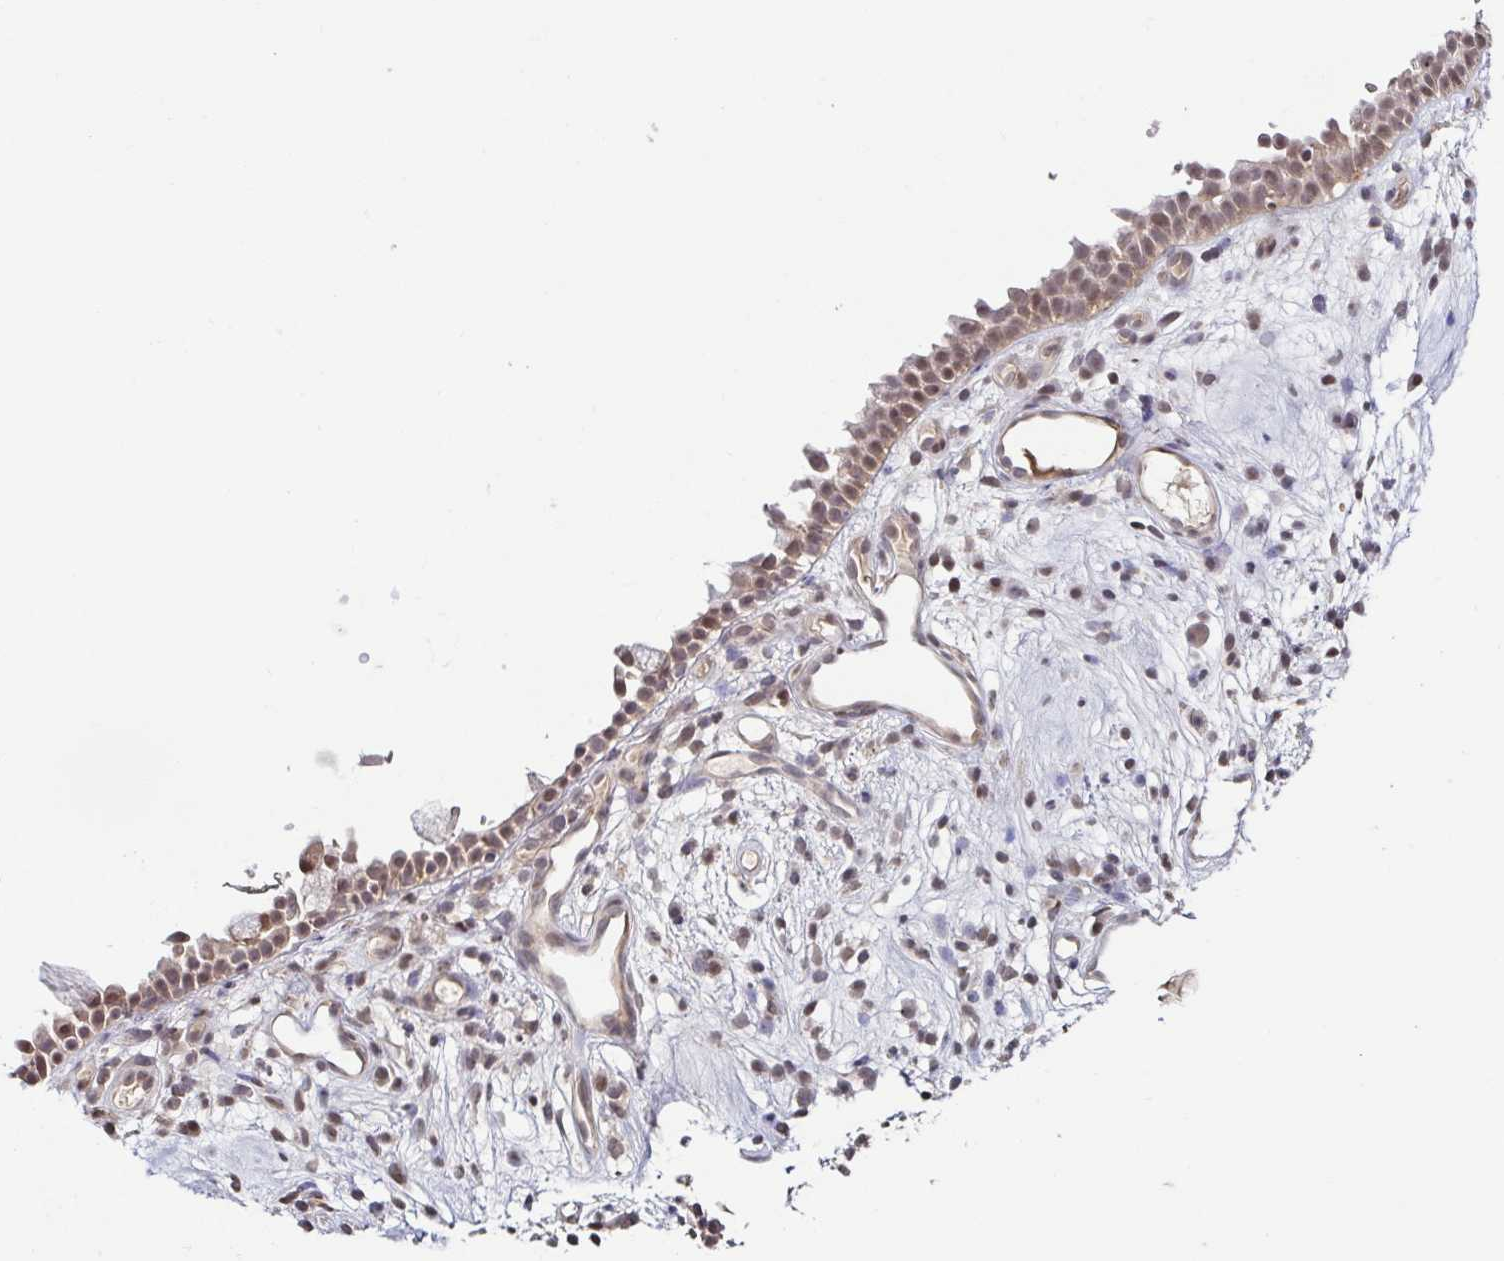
{"staining": {"intensity": "moderate", "quantity": ">75%", "location": "cytoplasmic/membranous,nuclear"}, "tissue": "nasopharynx", "cell_type": "Respiratory epithelial cells", "image_type": "normal", "snomed": [{"axis": "morphology", "description": "Normal tissue, NOS"}, {"axis": "morphology", "description": "Inflammation, NOS"}, {"axis": "topography", "description": "Nasopharynx"}], "caption": "A photomicrograph of human nasopharynx stained for a protein exhibits moderate cytoplasmic/membranous,nuclear brown staining in respiratory epithelial cells. The staining was performed using DAB to visualize the protein expression in brown, while the nuclei were stained in blue with hematoxylin (Magnification: 20x).", "gene": "PSMB9", "patient": {"sex": "male", "age": 54}}